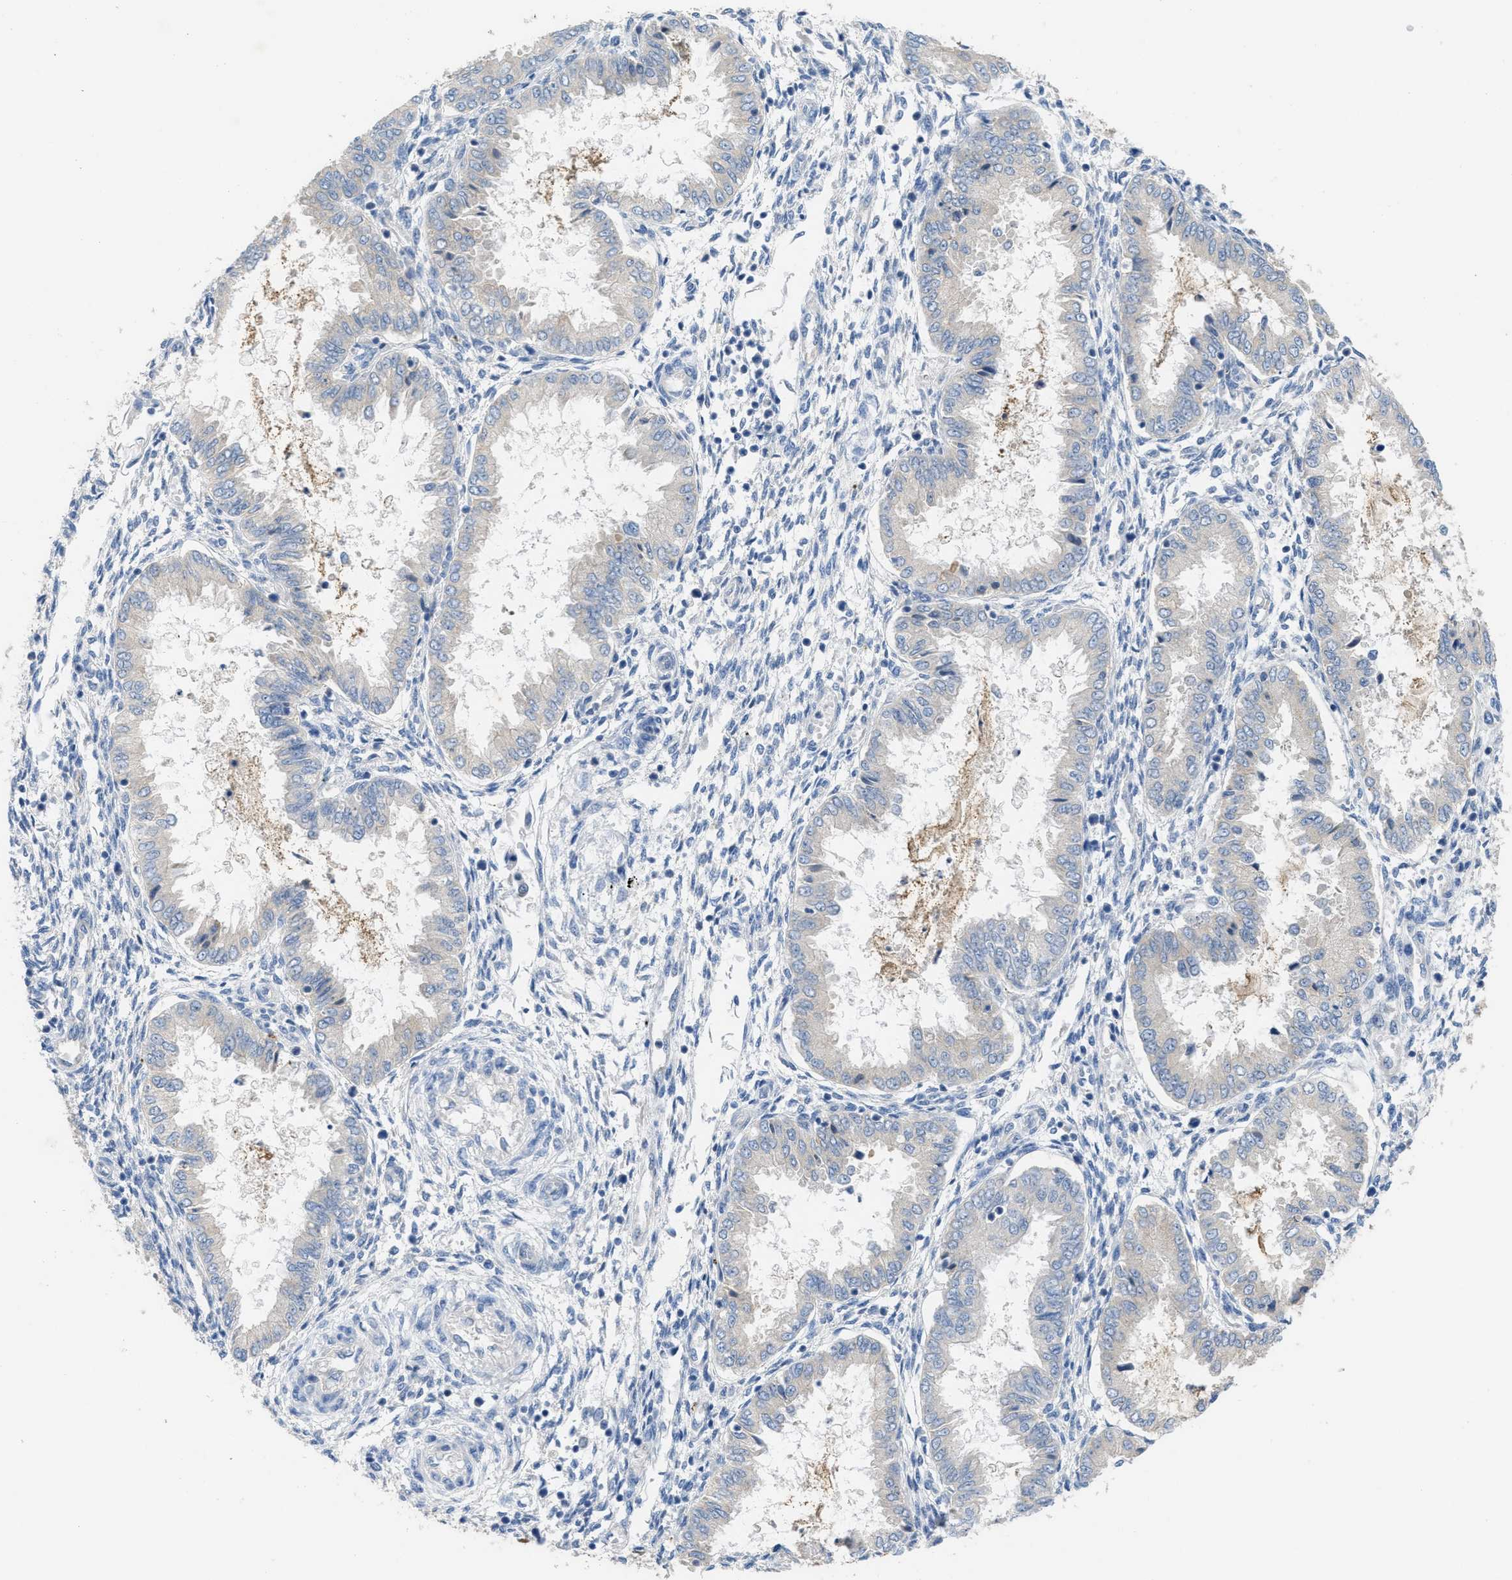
{"staining": {"intensity": "negative", "quantity": "none", "location": "none"}, "tissue": "endometrium", "cell_type": "Cells in endometrial stroma", "image_type": "normal", "snomed": [{"axis": "morphology", "description": "Normal tissue, NOS"}, {"axis": "topography", "description": "Endometrium"}], "caption": "A micrograph of human endometrium is negative for staining in cells in endometrial stroma. (Immunohistochemistry, brightfield microscopy, high magnification).", "gene": "UBA5", "patient": {"sex": "female", "age": 33}}